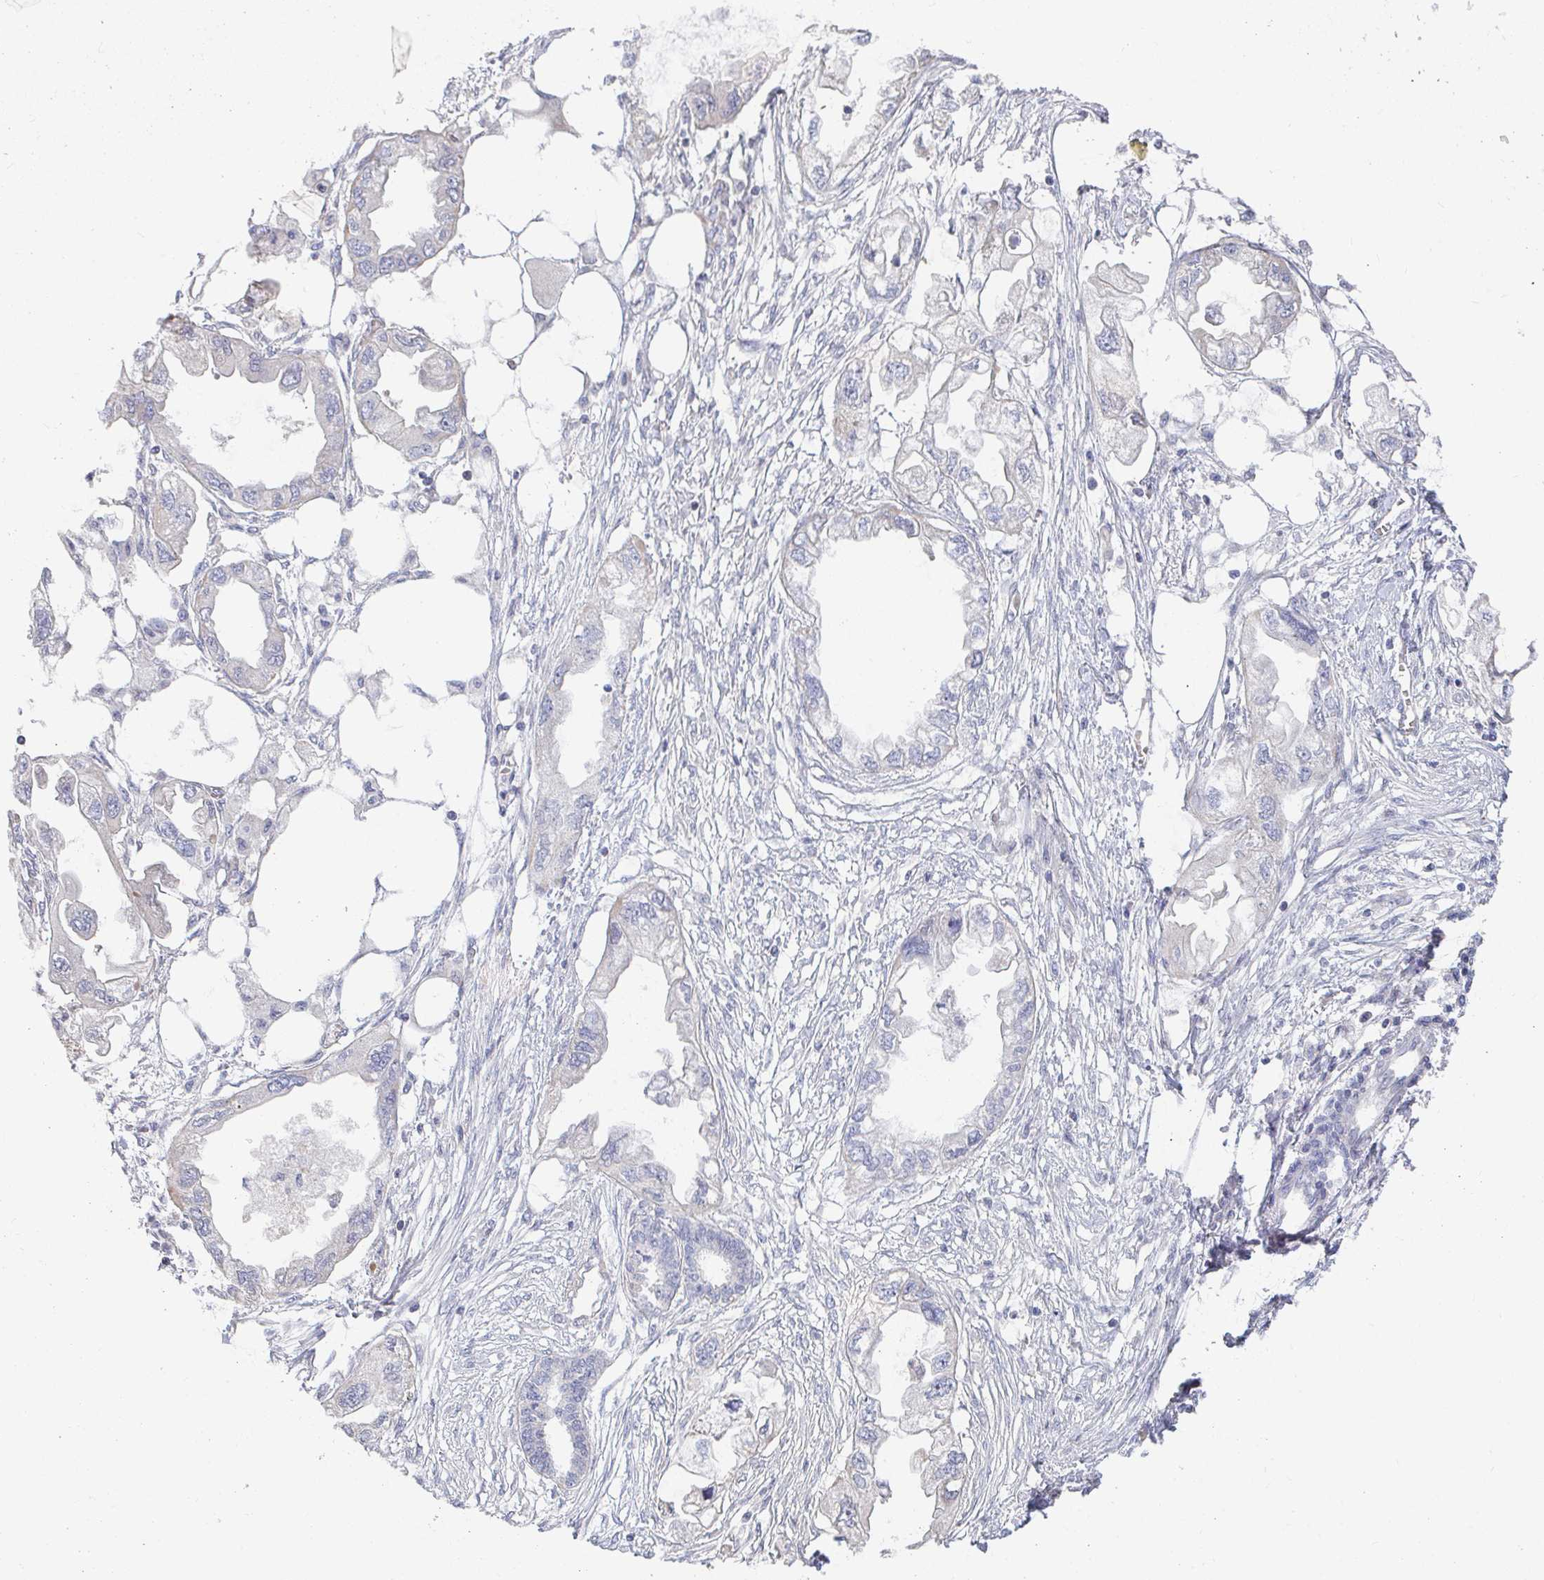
{"staining": {"intensity": "negative", "quantity": "none", "location": "none"}, "tissue": "endometrial cancer", "cell_type": "Tumor cells", "image_type": "cancer", "snomed": [{"axis": "morphology", "description": "Adenocarcinoma, NOS"}, {"axis": "morphology", "description": "Adenocarcinoma, metastatic, NOS"}, {"axis": "topography", "description": "Adipose tissue"}, {"axis": "topography", "description": "Endometrium"}], "caption": "This image is of endometrial cancer stained with IHC to label a protein in brown with the nuclei are counter-stained blue. There is no positivity in tumor cells.", "gene": "EIF1AD", "patient": {"sex": "female", "age": 67}}